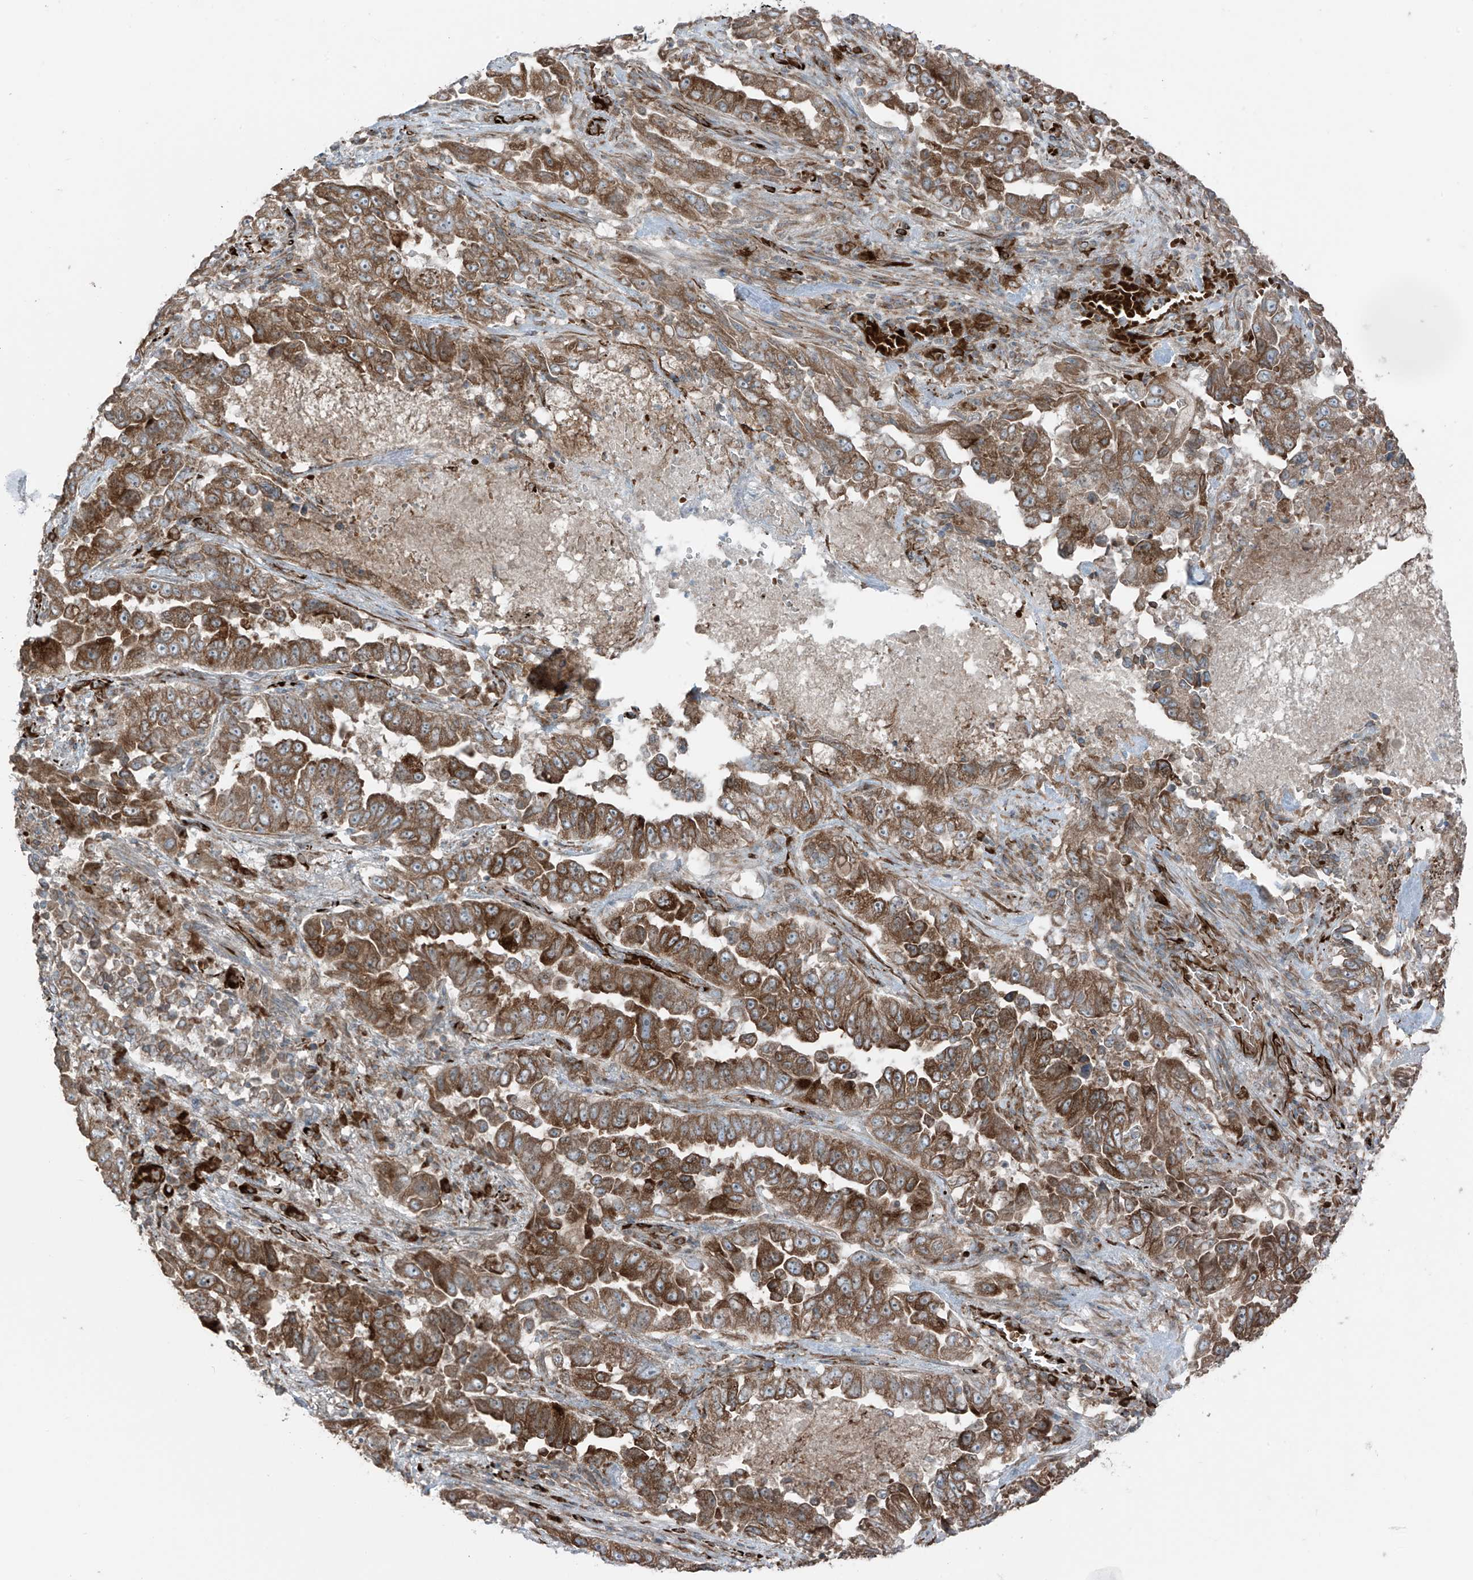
{"staining": {"intensity": "moderate", "quantity": ">75%", "location": "cytoplasmic/membranous"}, "tissue": "lung cancer", "cell_type": "Tumor cells", "image_type": "cancer", "snomed": [{"axis": "morphology", "description": "Adenocarcinoma, NOS"}, {"axis": "topography", "description": "Lung"}], "caption": "A brown stain highlights moderate cytoplasmic/membranous expression of a protein in lung cancer (adenocarcinoma) tumor cells.", "gene": "ERLEC1", "patient": {"sex": "female", "age": 51}}